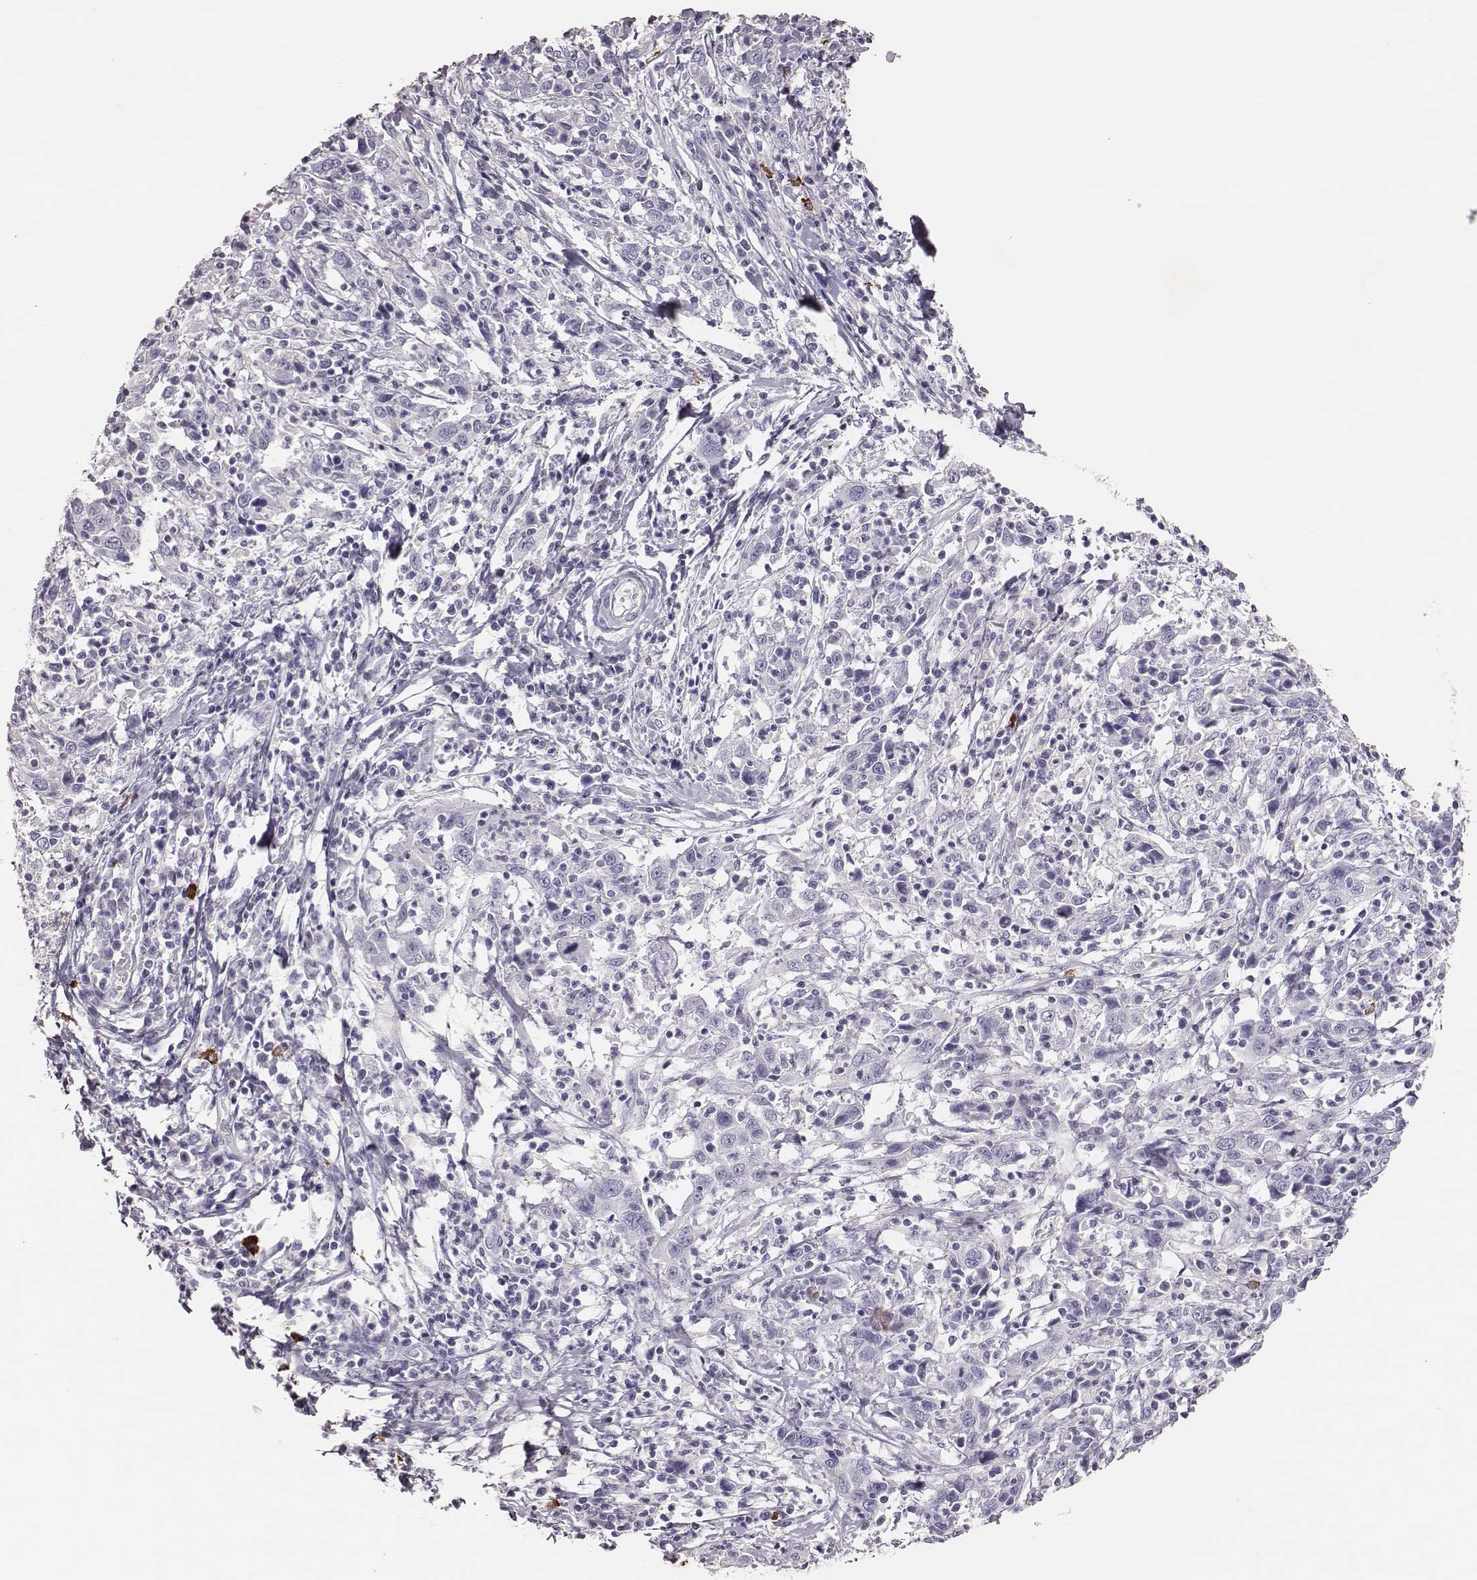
{"staining": {"intensity": "negative", "quantity": "none", "location": "none"}, "tissue": "cervical cancer", "cell_type": "Tumor cells", "image_type": "cancer", "snomed": [{"axis": "morphology", "description": "Squamous cell carcinoma, NOS"}, {"axis": "topography", "description": "Cervix"}], "caption": "High magnification brightfield microscopy of cervical cancer stained with DAB (3,3'-diaminobenzidine) (brown) and counterstained with hematoxylin (blue): tumor cells show no significant positivity.", "gene": "P2RY10", "patient": {"sex": "female", "age": 46}}